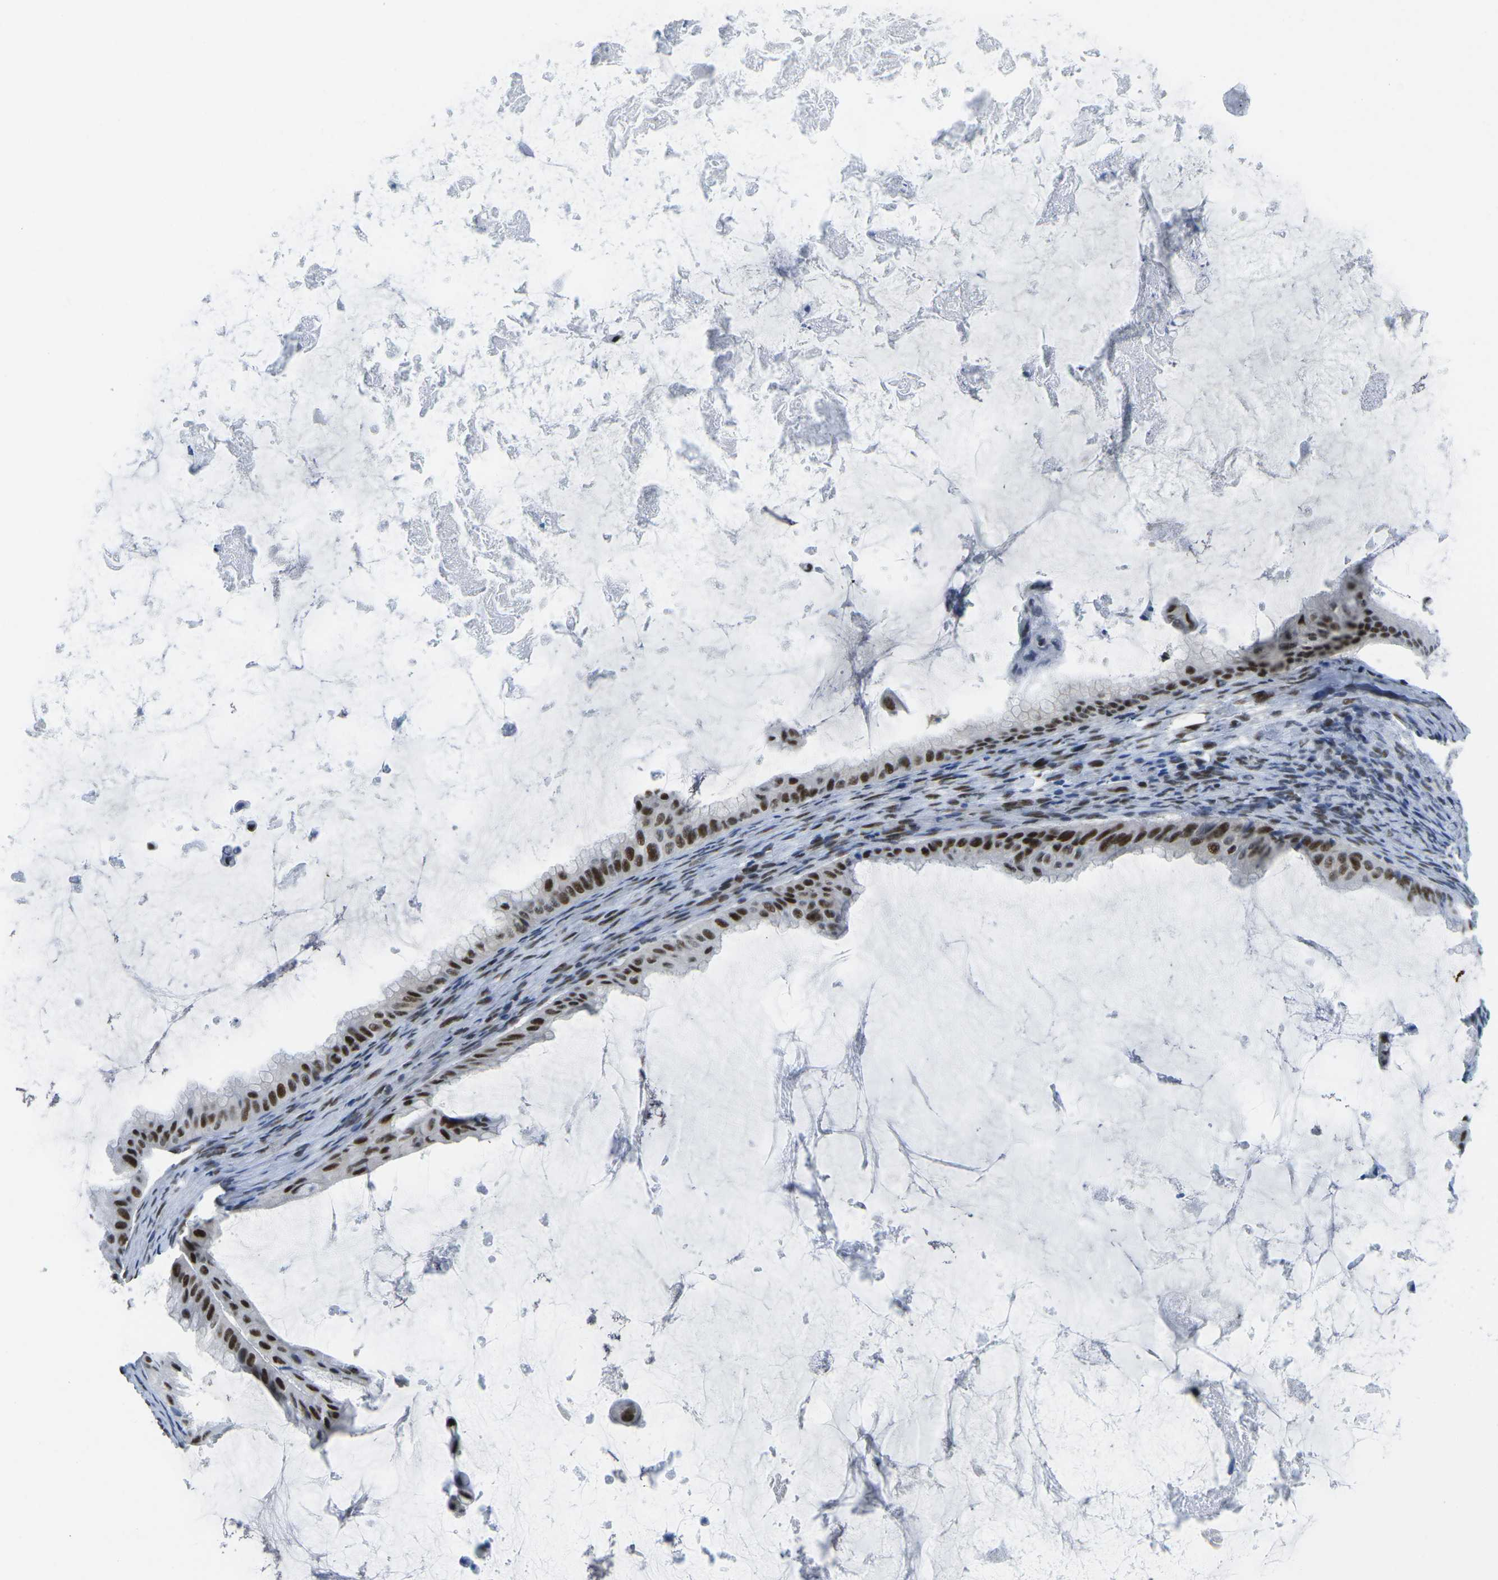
{"staining": {"intensity": "strong", "quantity": ">75%", "location": "nuclear"}, "tissue": "ovarian cancer", "cell_type": "Tumor cells", "image_type": "cancer", "snomed": [{"axis": "morphology", "description": "Cystadenocarcinoma, mucinous, NOS"}, {"axis": "topography", "description": "Ovary"}], "caption": "Protein staining of ovarian cancer tissue exhibits strong nuclear expression in about >75% of tumor cells.", "gene": "PRPF8", "patient": {"sex": "female", "age": 61}}